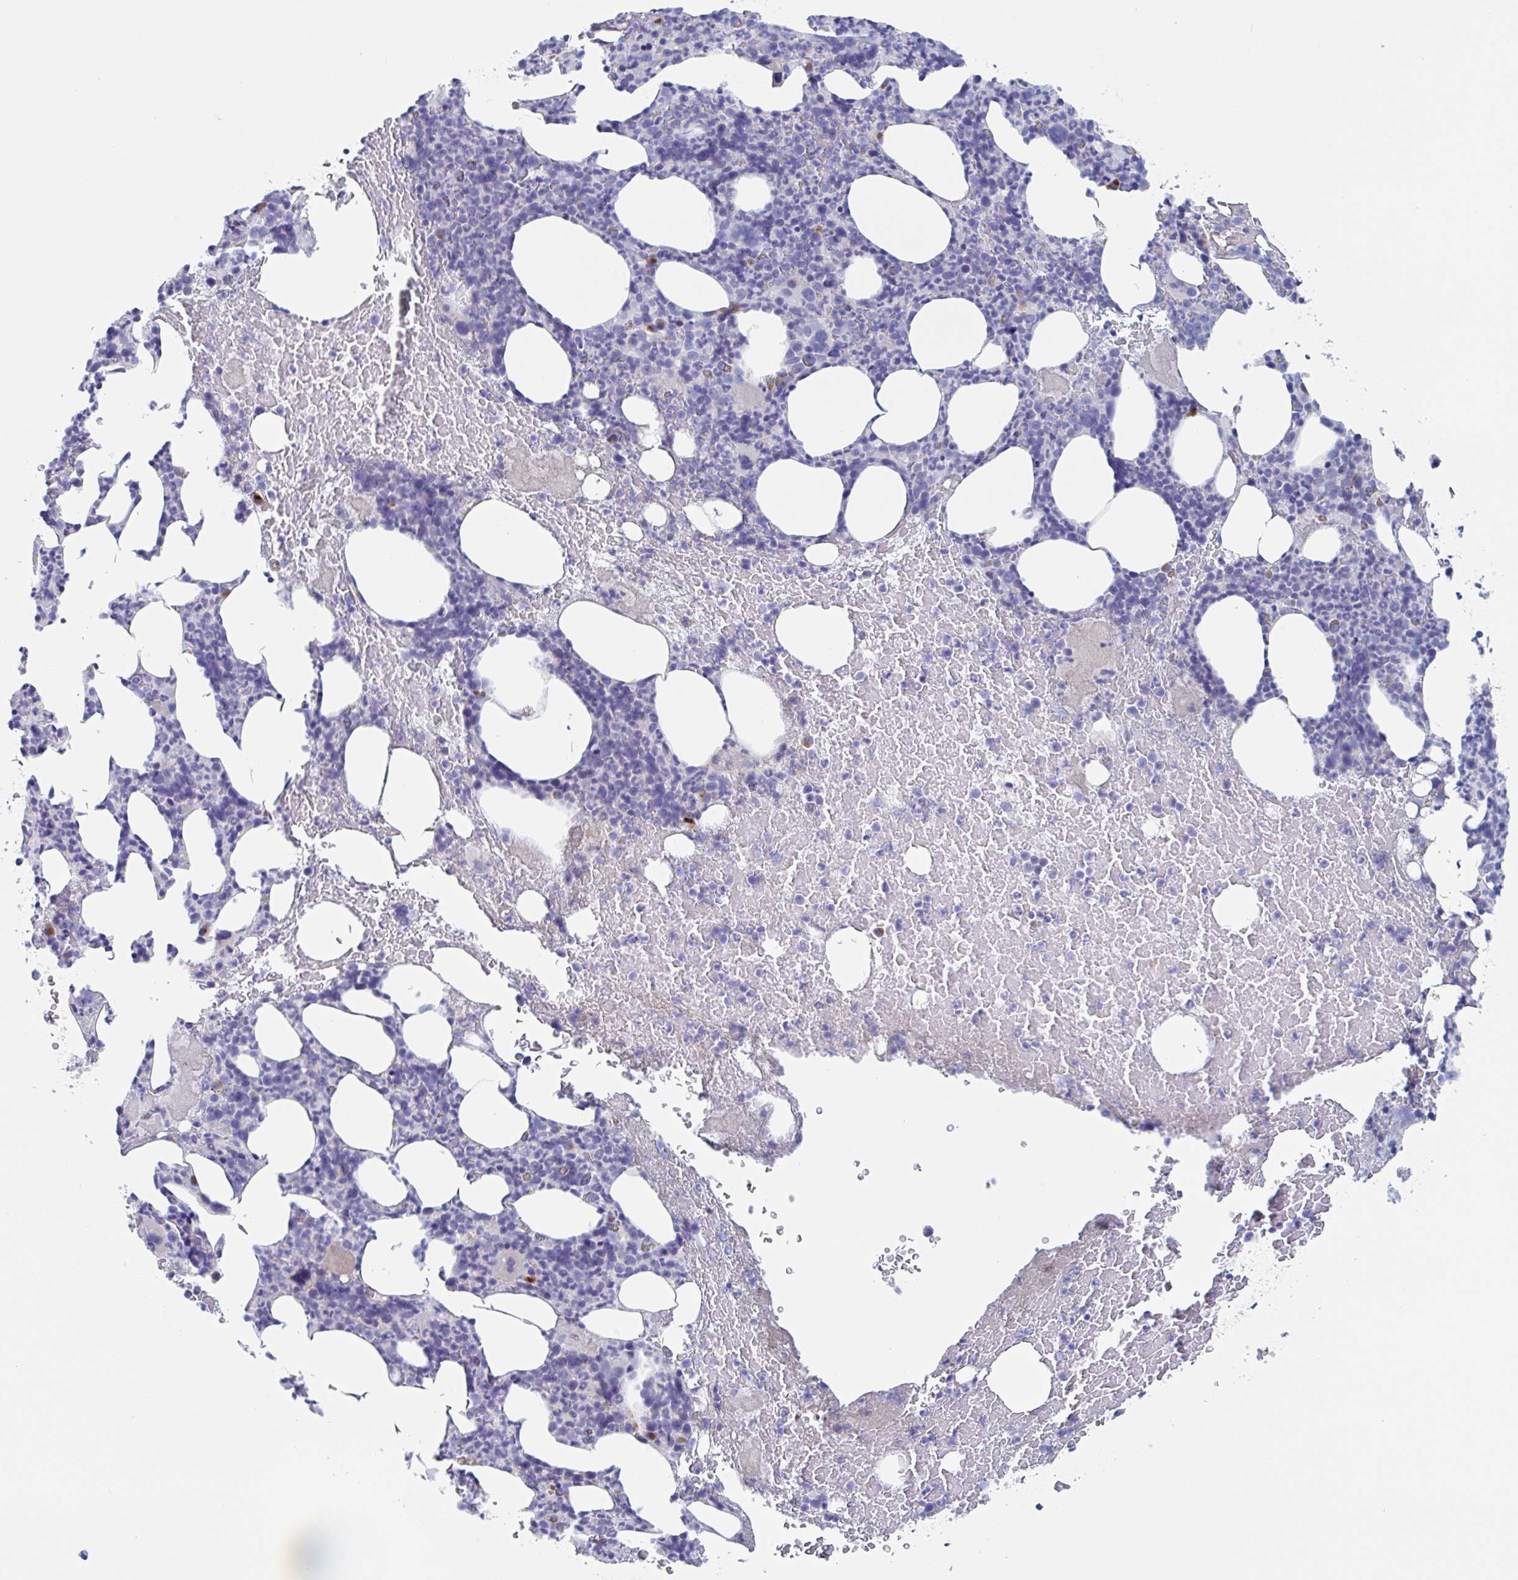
{"staining": {"intensity": "negative", "quantity": "none", "location": "none"}, "tissue": "bone marrow", "cell_type": "Hematopoietic cells", "image_type": "normal", "snomed": [{"axis": "morphology", "description": "Normal tissue, NOS"}, {"axis": "topography", "description": "Bone marrow"}], "caption": "DAB (3,3'-diaminobenzidine) immunohistochemical staining of unremarkable human bone marrow displays no significant staining in hematopoietic cells. (Stains: DAB immunohistochemistry with hematoxylin counter stain, Microscopy: brightfield microscopy at high magnification).", "gene": "NT5C3B", "patient": {"sex": "female", "age": 59}}